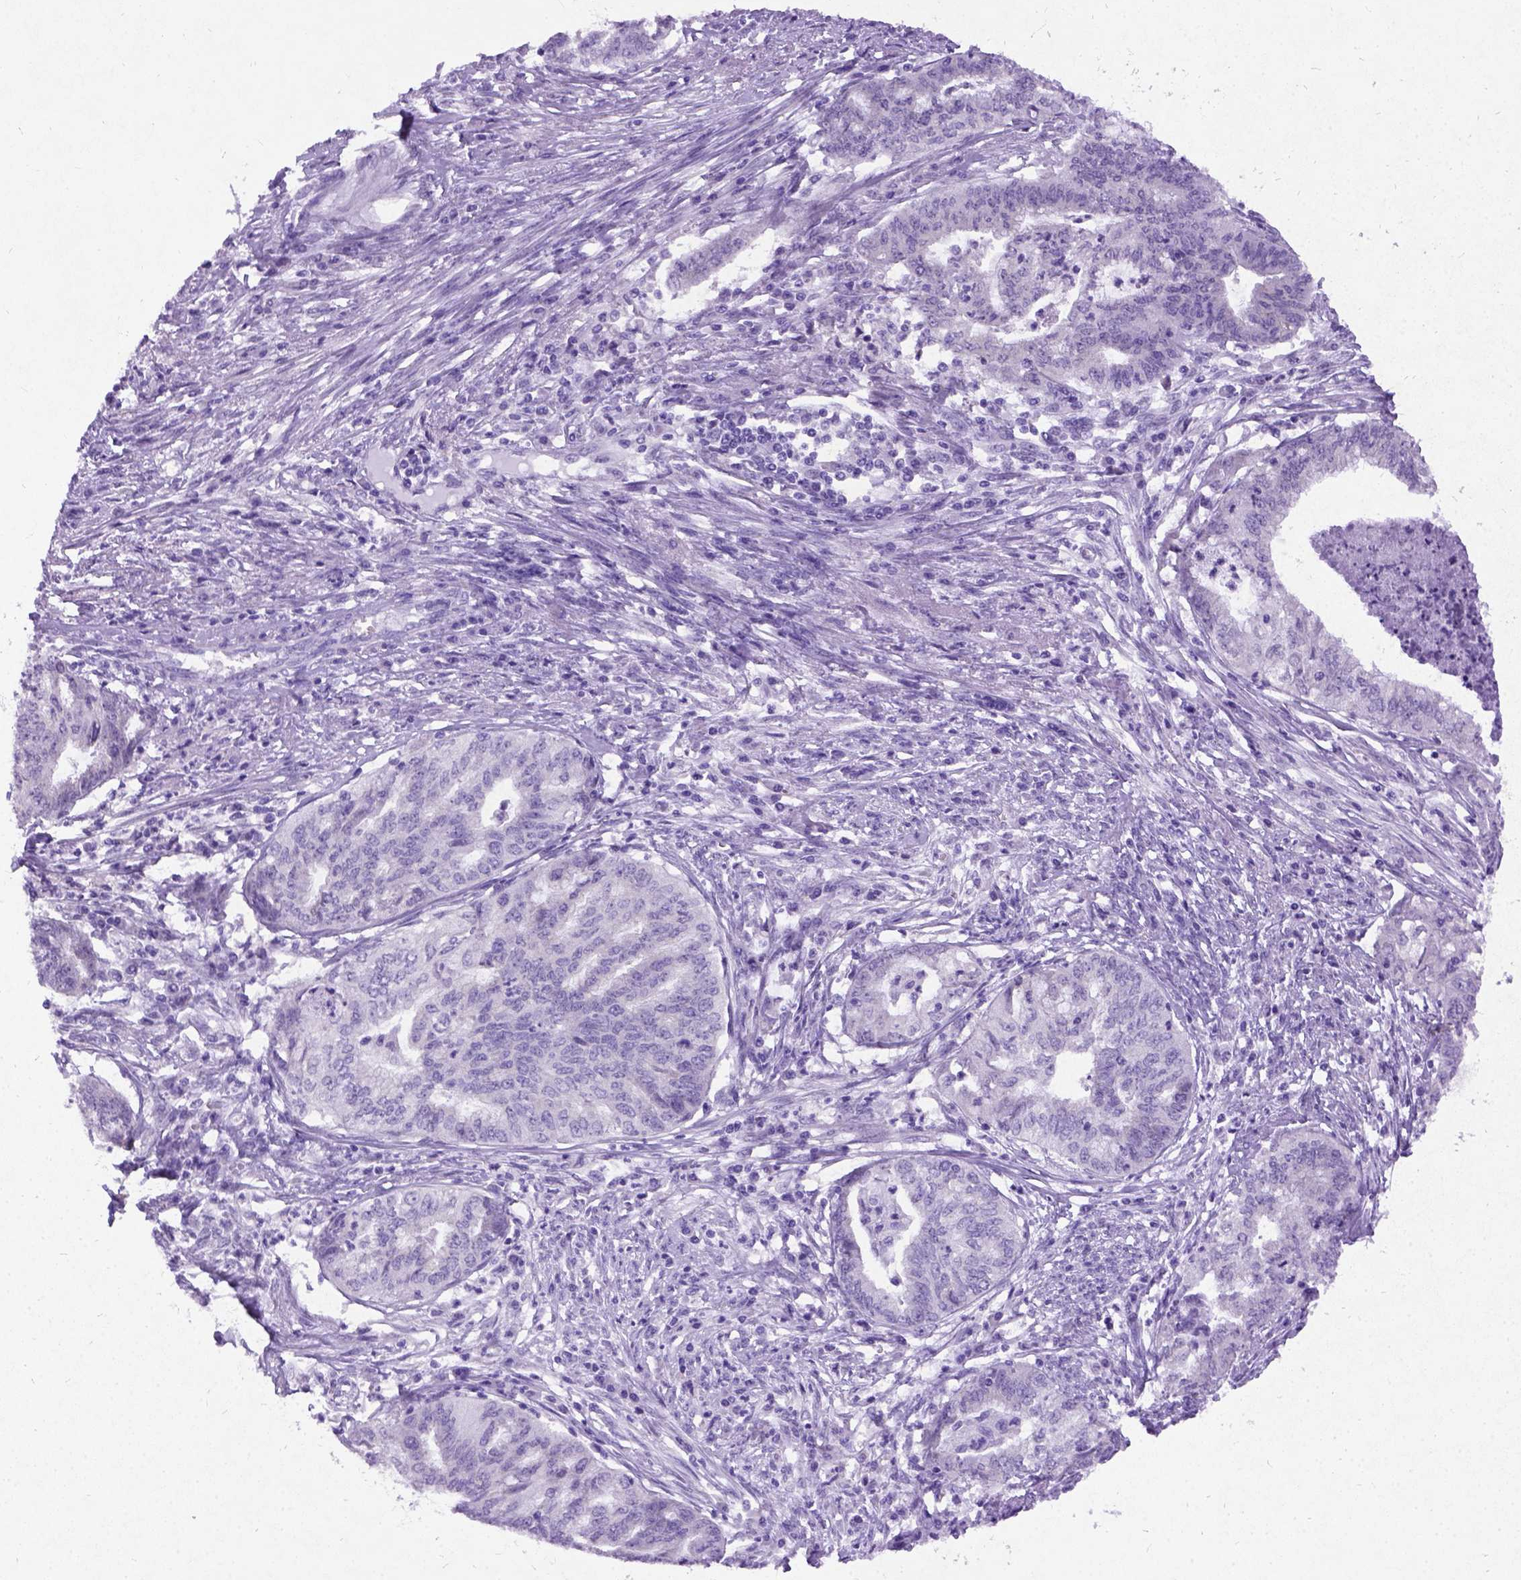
{"staining": {"intensity": "negative", "quantity": "none", "location": "none"}, "tissue": "endometrial cancer", "cell_type": "Tumor cells", "image_type": "cancer", "snomed": [{"axis": "morphology", "description": "Adenocarcinoma, NOS"}, {"axis": "topography", "description": "Endometrium"}], "caption": "The histopathology image exhibits no significant expression in tumor cells of endometrial adenocarcinoma. (Stains: DAB IHC with hematoxylin counter stain, Microscopy: brightfield microscopy at high magnification).", "gene": "NEUROD4", "patient": {"sex": "female", "age": 79}}